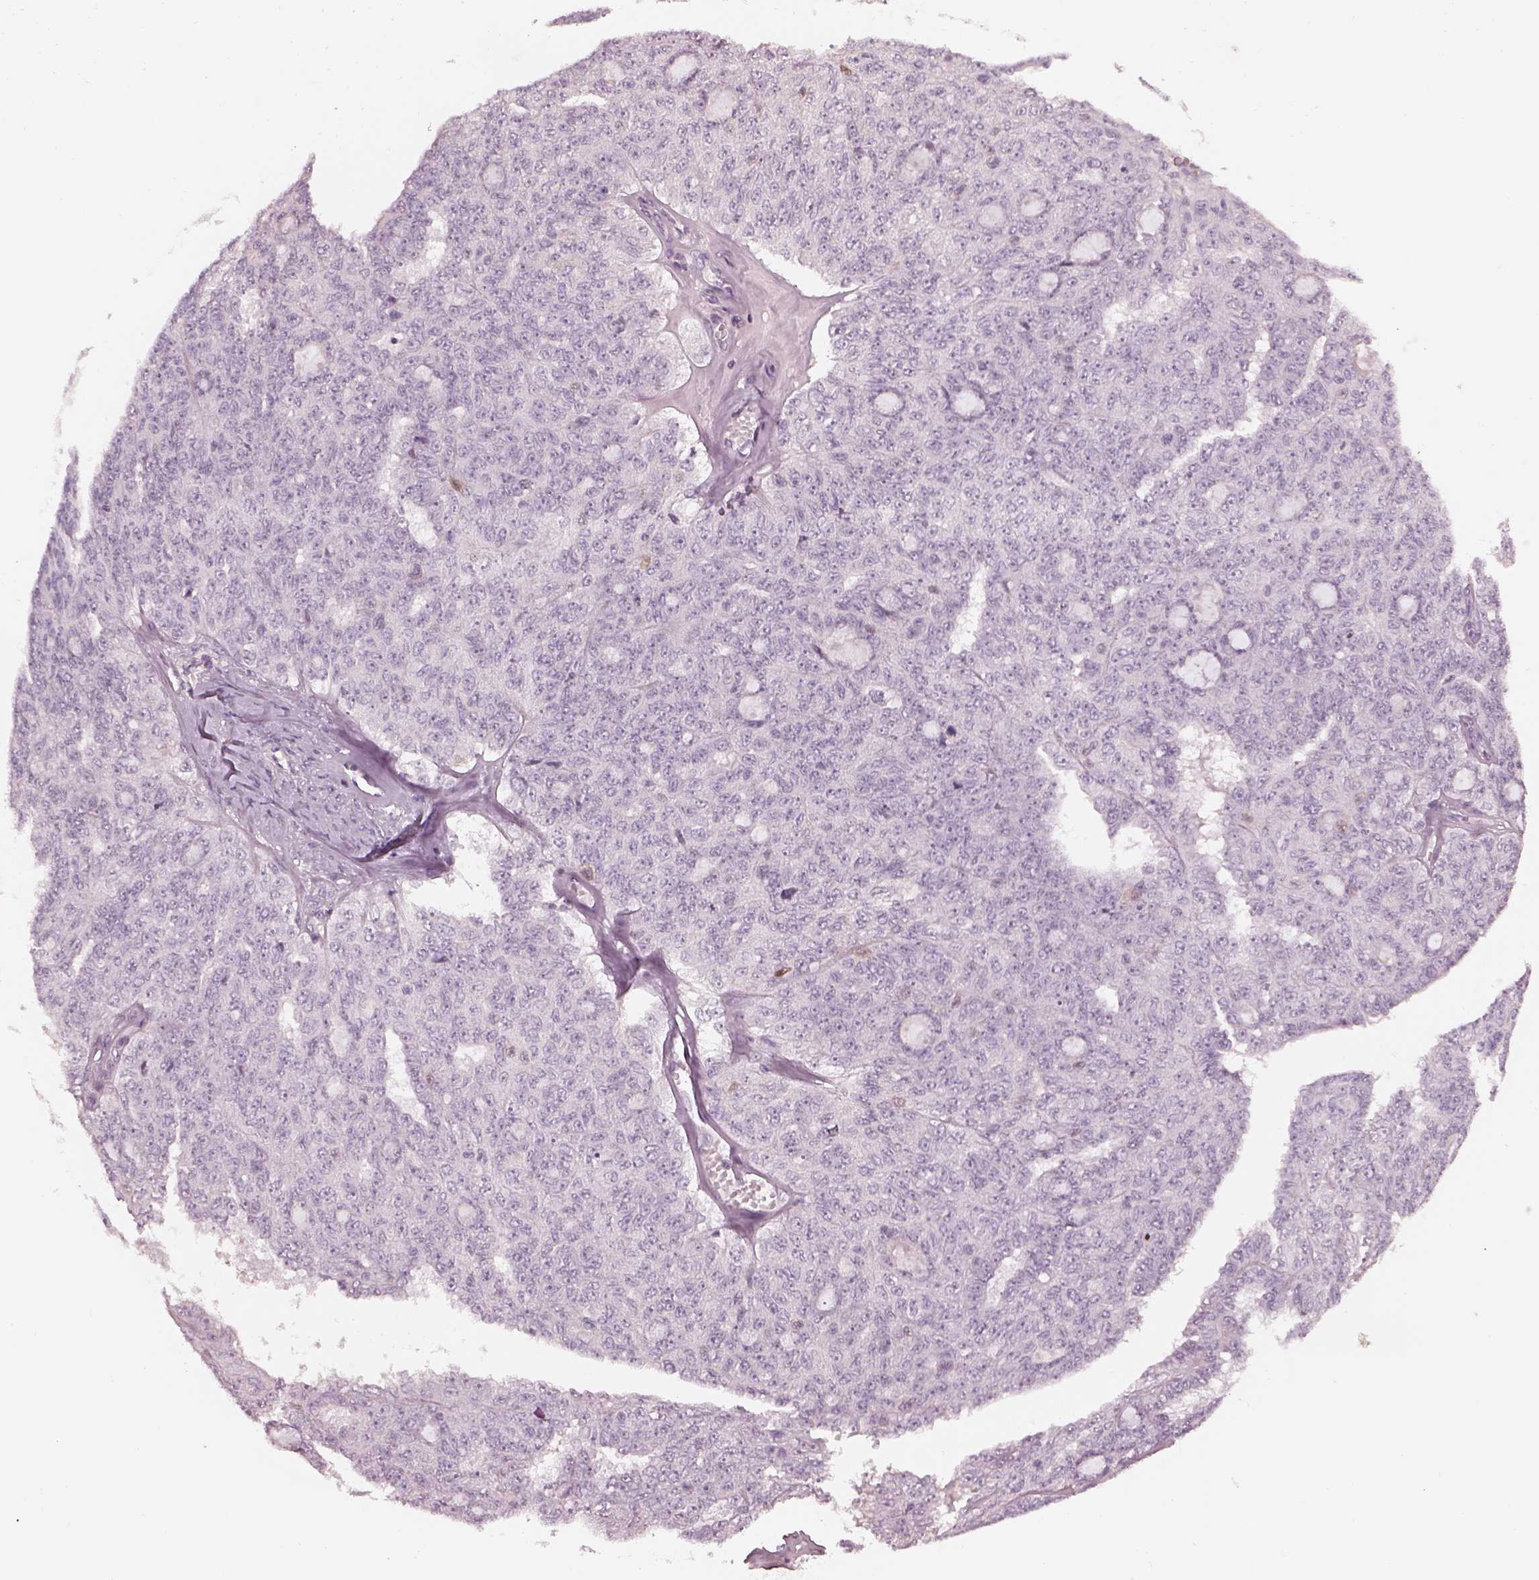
{"staining": {"intensity": "negative", "quantity": "none", "location": "none"}, "tissue": "ovarian cancer", "cell_type": "Tumor cells", "image_type": "cancer", "snomed": [{"axis": "morphology", "description": "Cystadenocarcinoma, serous, NOS"}, {"axis": "topography", "description": "Ovary"}], "caption": "Tumor cells are negative for brown protein staining in ovarian cancer.", "gene": "TLX3", "patient": {"sex": "female", "age": 71}}